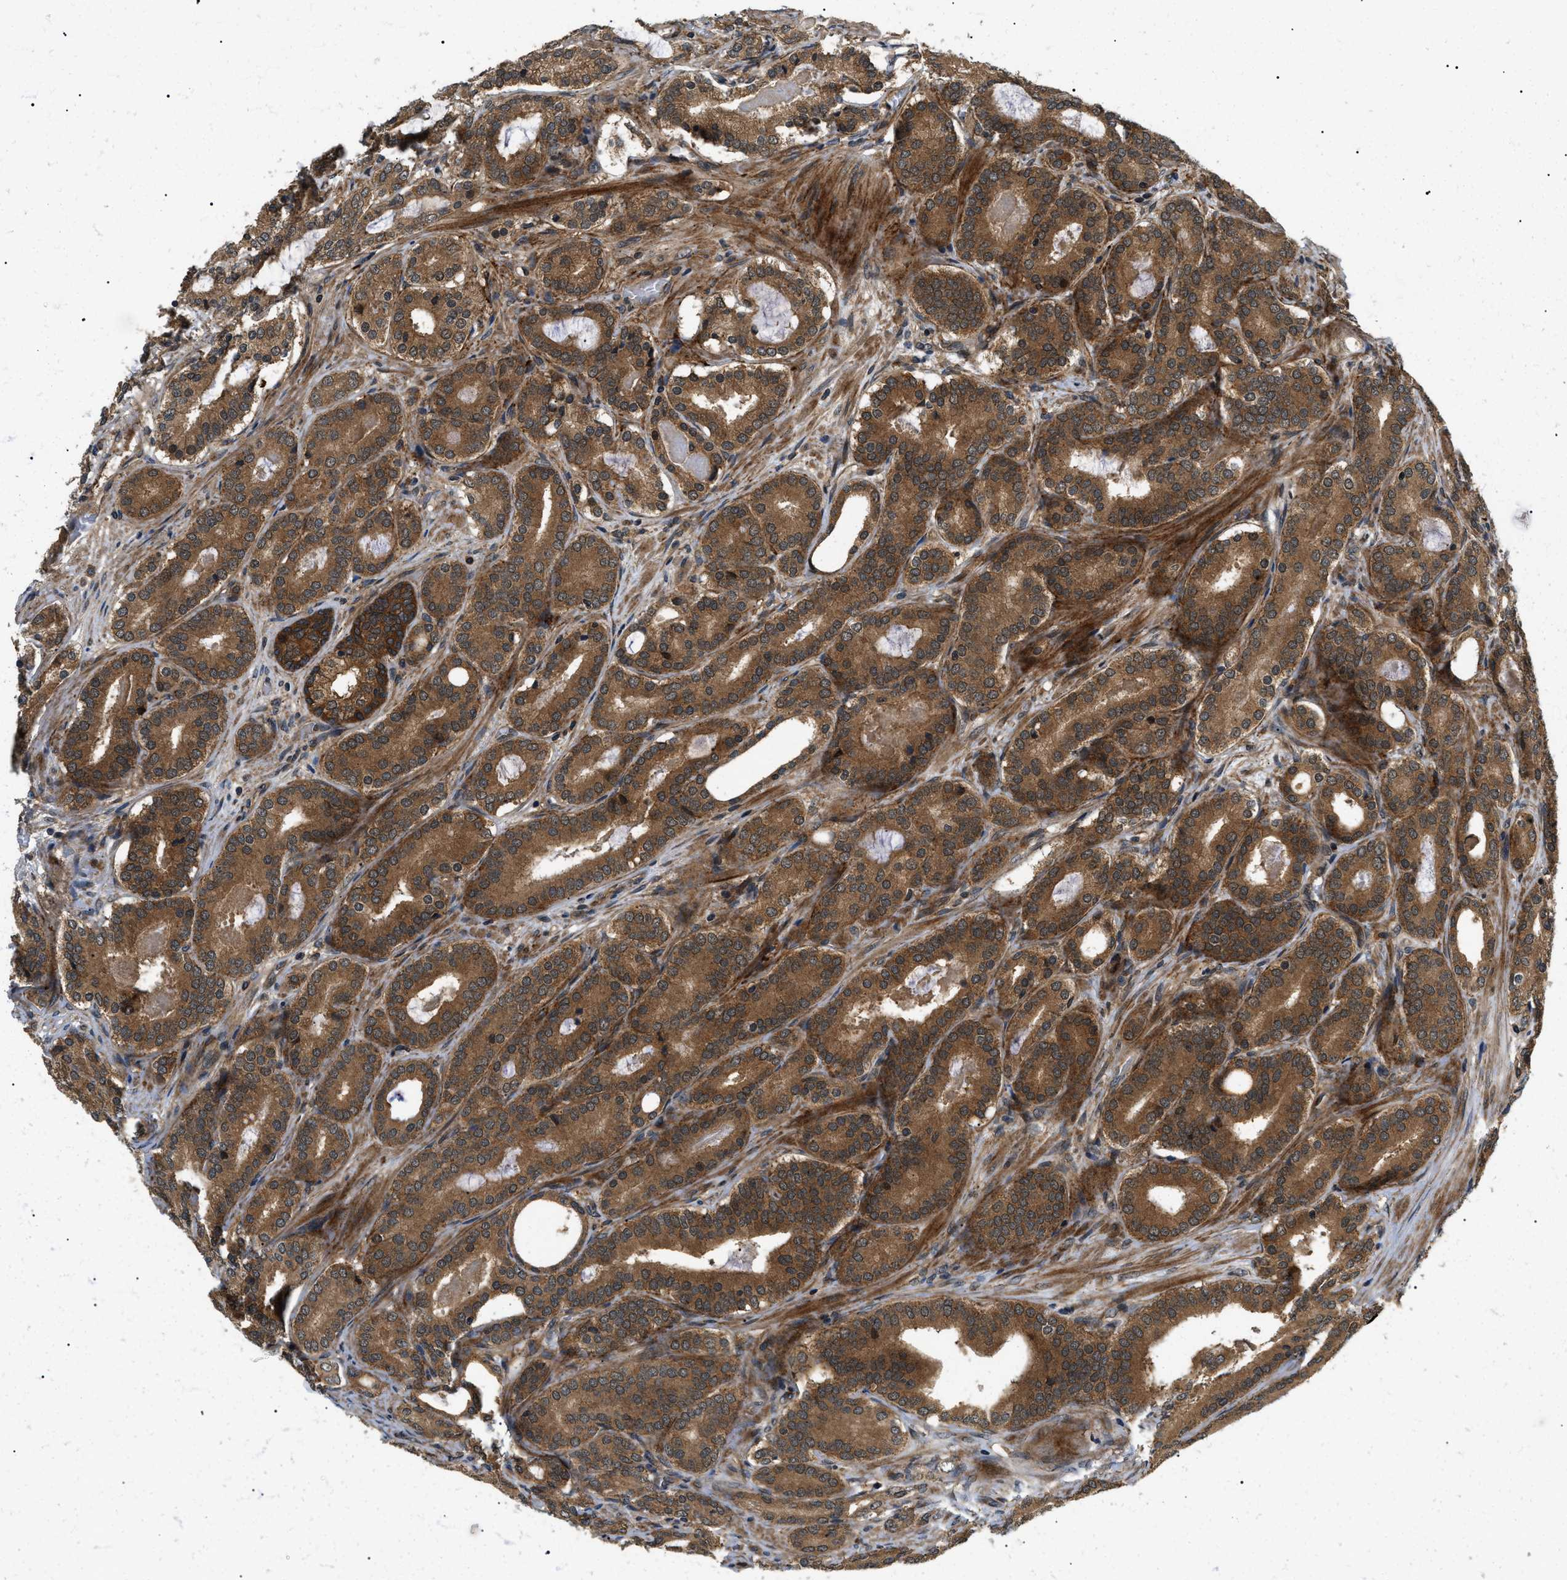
{"staining": {"intensity": "moderate", "quantity": ">75%", "location": "cytoplasmic/membranous"}, "tissue": "prostate cancer", "cell_type": "Tumor cells", "image_type": "cancer", "snomed": [{"axis": "morphology", "description": "Adenocarcinoma, High grade"}, {"axis": "topography", "description": "Prostate"}], "caption": "This is a photomicrograph of immunohistochemistry staining of high-grade adenocarcinoma (prostate), which shows moderate expression in the cytoplasmic/membranous of tumor cells.", "gene": "ATP6AP1", "patient": {"sex": "male", "age": 60}}